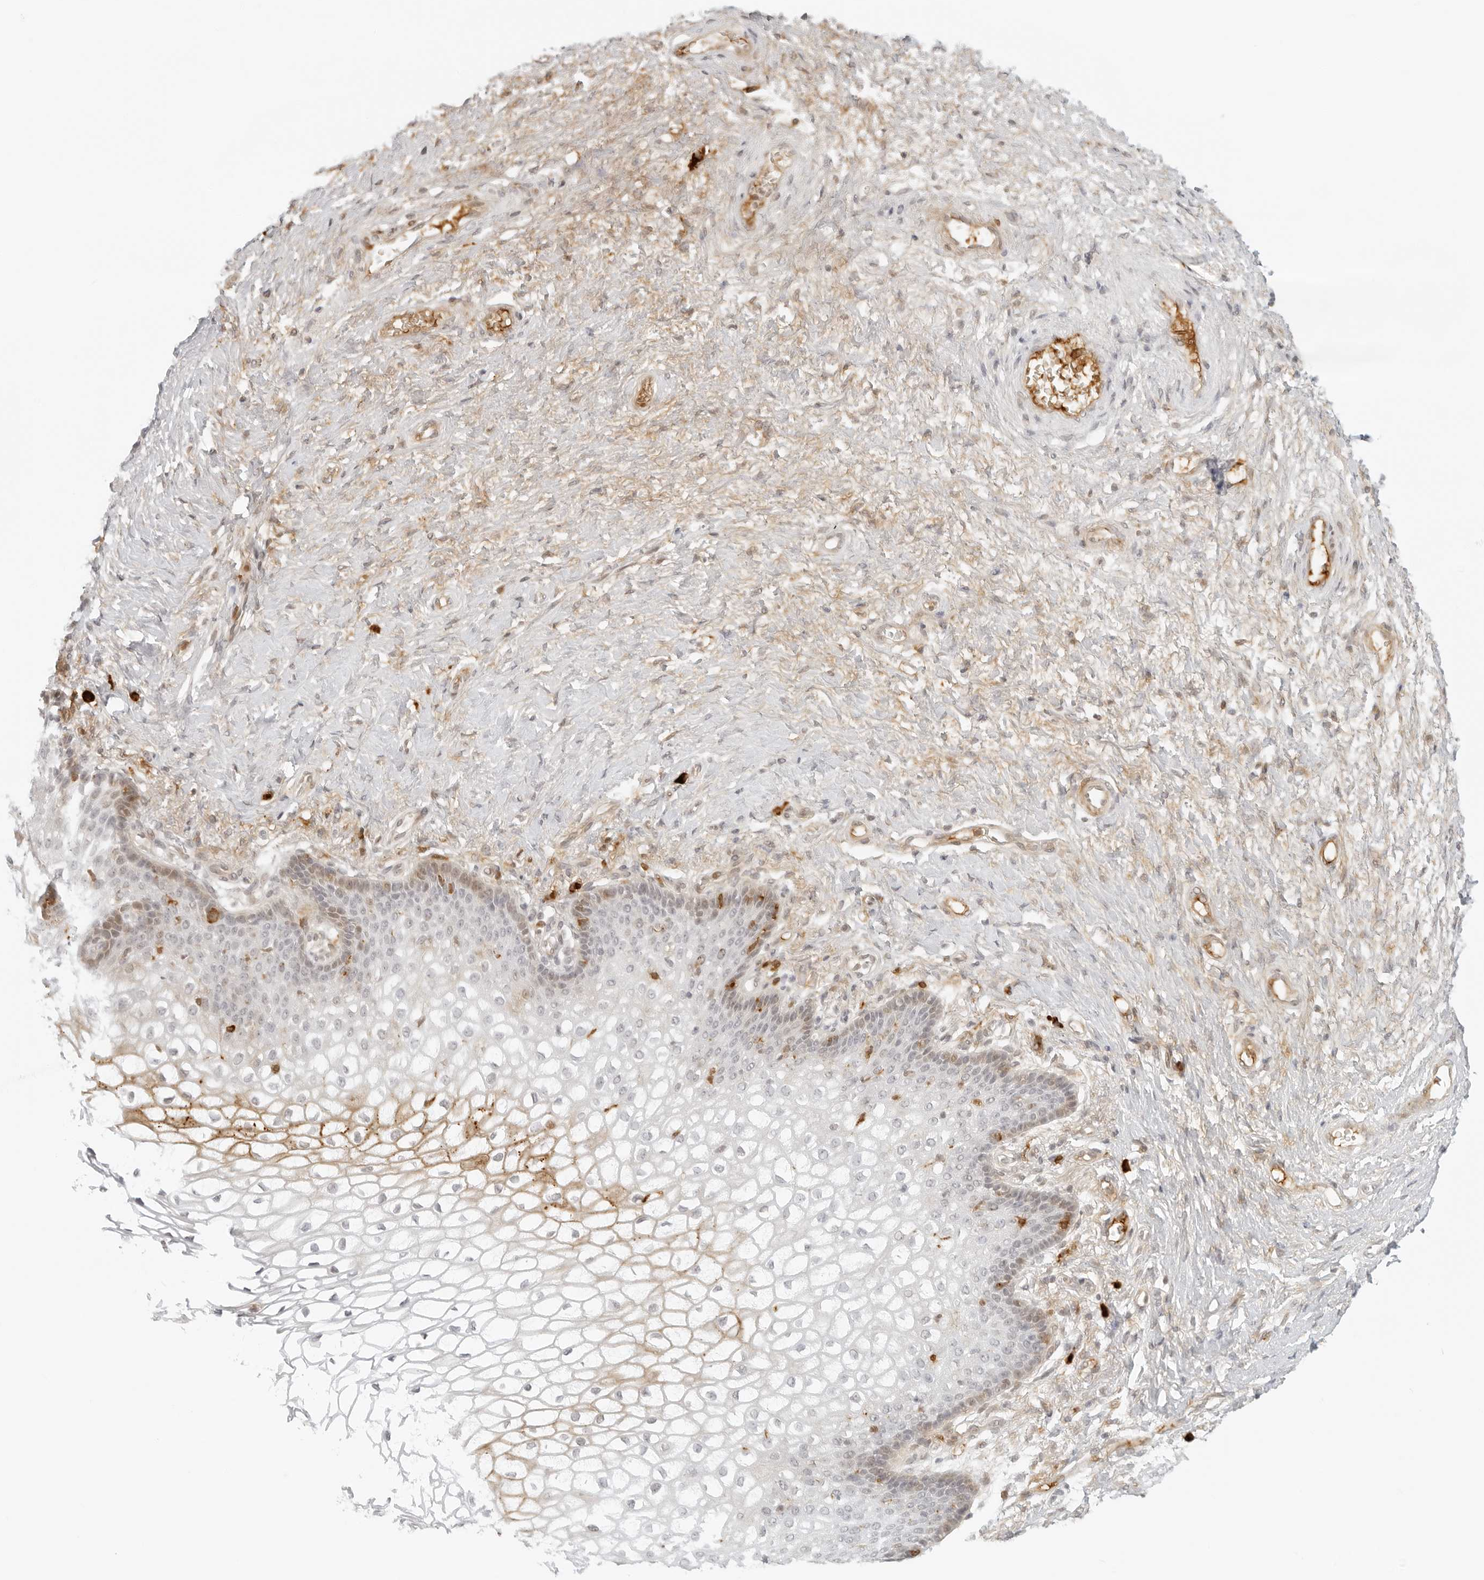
{"staining": {"intensity": "weak", "quantity": "25%-75%", "location": "cytoplasmic/membranous"}, "tissue": "vagina", "cell_type": "Squamous epithelial cells", "image_type": "normal", "snomed": [{"axis": "morphology", "description": "Normal tissue, NOS"}, {"axis": "topography", "description": "Vagina"}], "caption": "This is an image of IHC staining of benign vagina, which shows weak expression in the cytoplasmic/membranous of squamous epithelial cells.", "gene": "ZNF678", "patient": {"sex": "female", "age": 60}}